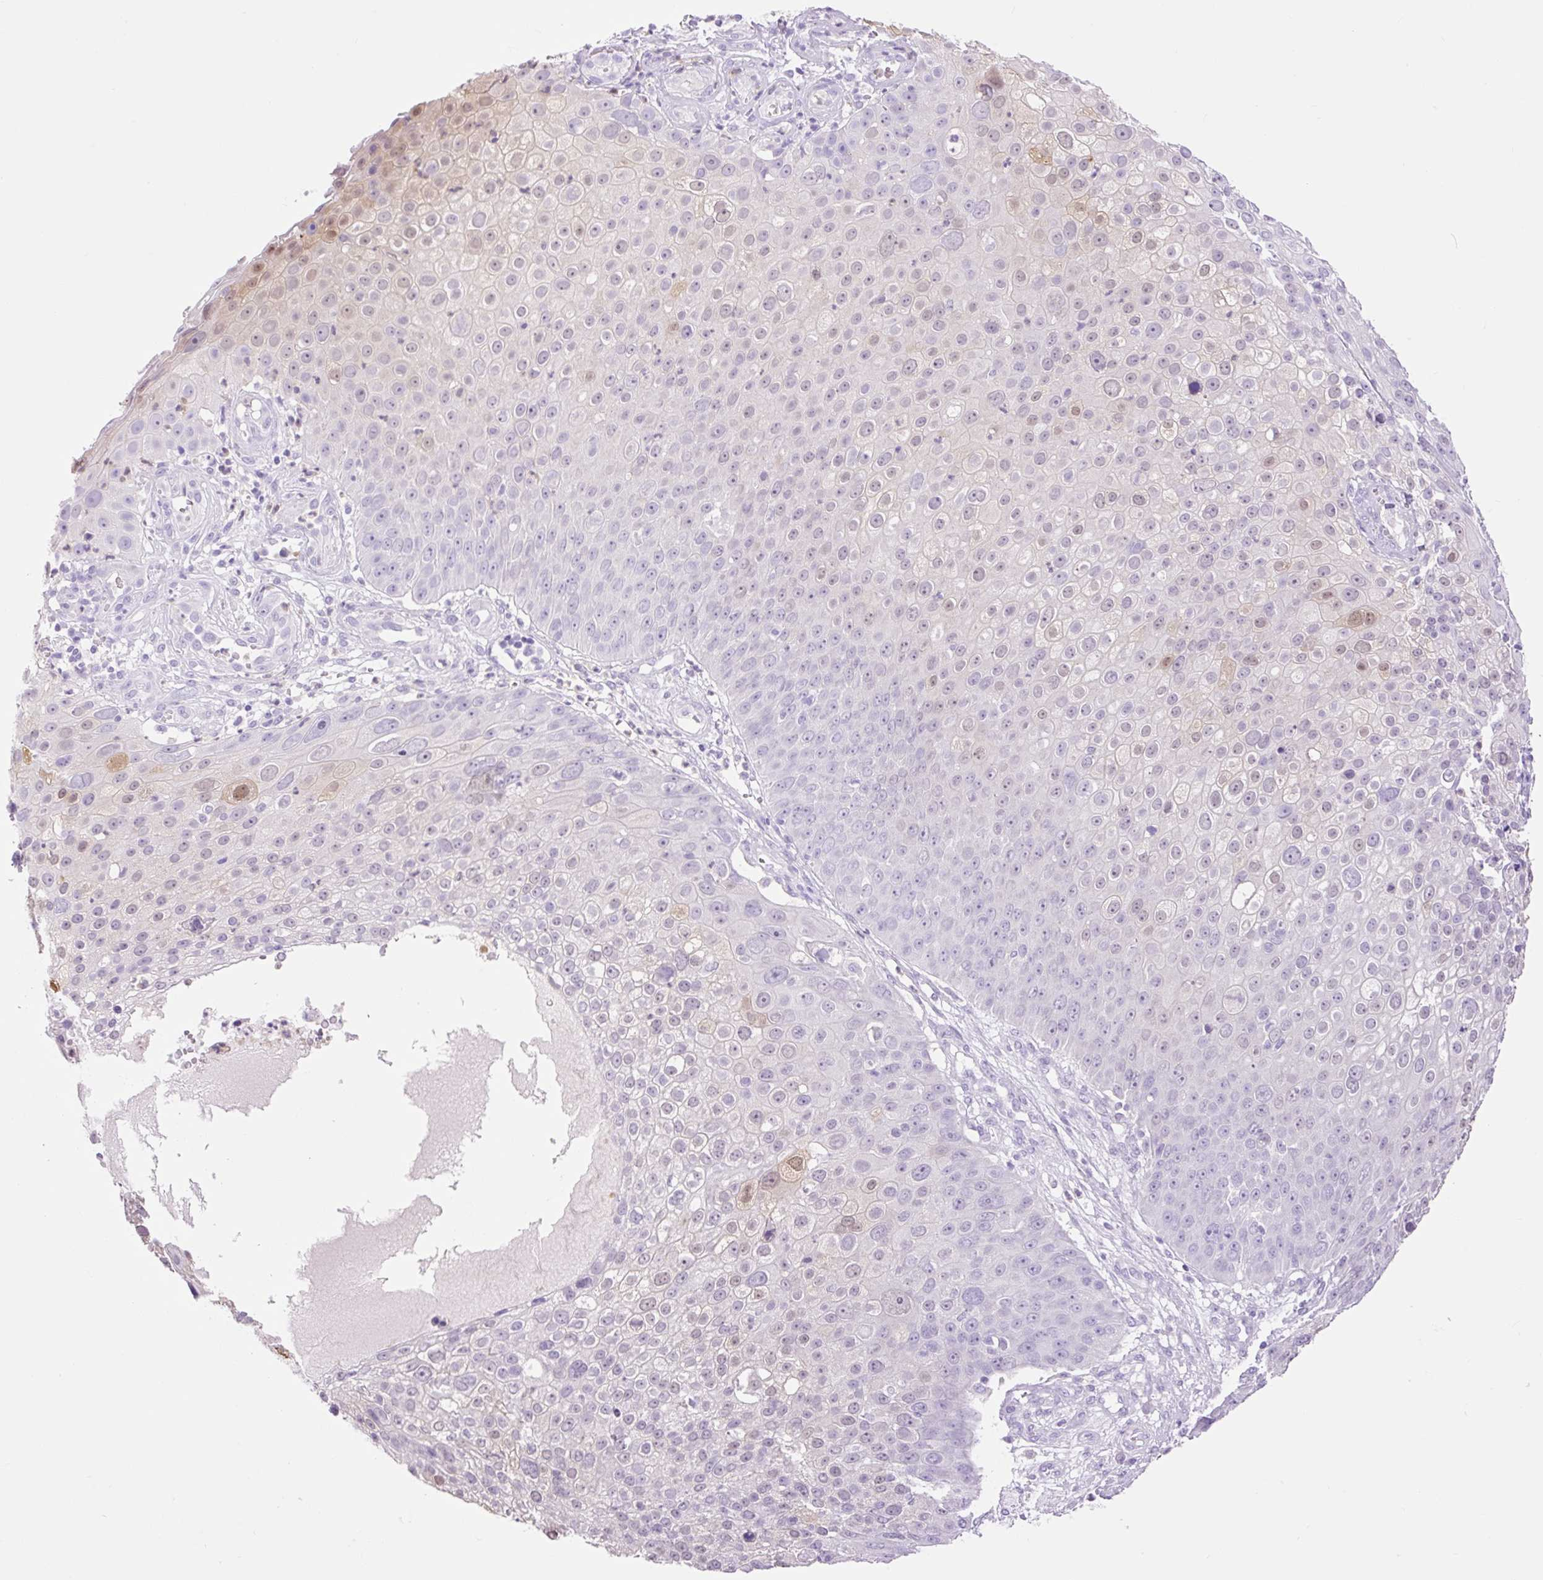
{"staining": {"intensity": "weak", "quantity": "<25%", "location": "nuclear"}, "tissue": "skin cancer", "cell_type": "Tumor cells", "image_type": "cancer", "snomed": [{"axis": "morphology", "description": "Squamous cell carcinoma, NOS"}, {"axis": "topography", "description": "Skin"}], "caption": "Immunohistochemistry (IHC) micrograph of skin cancer (squamous cell carcinoma) stained for a protein (brown), which displays no positivity in tumor cells.", "gene": "SLC25A40", "patient": {"sex": "male", "age": 71}}